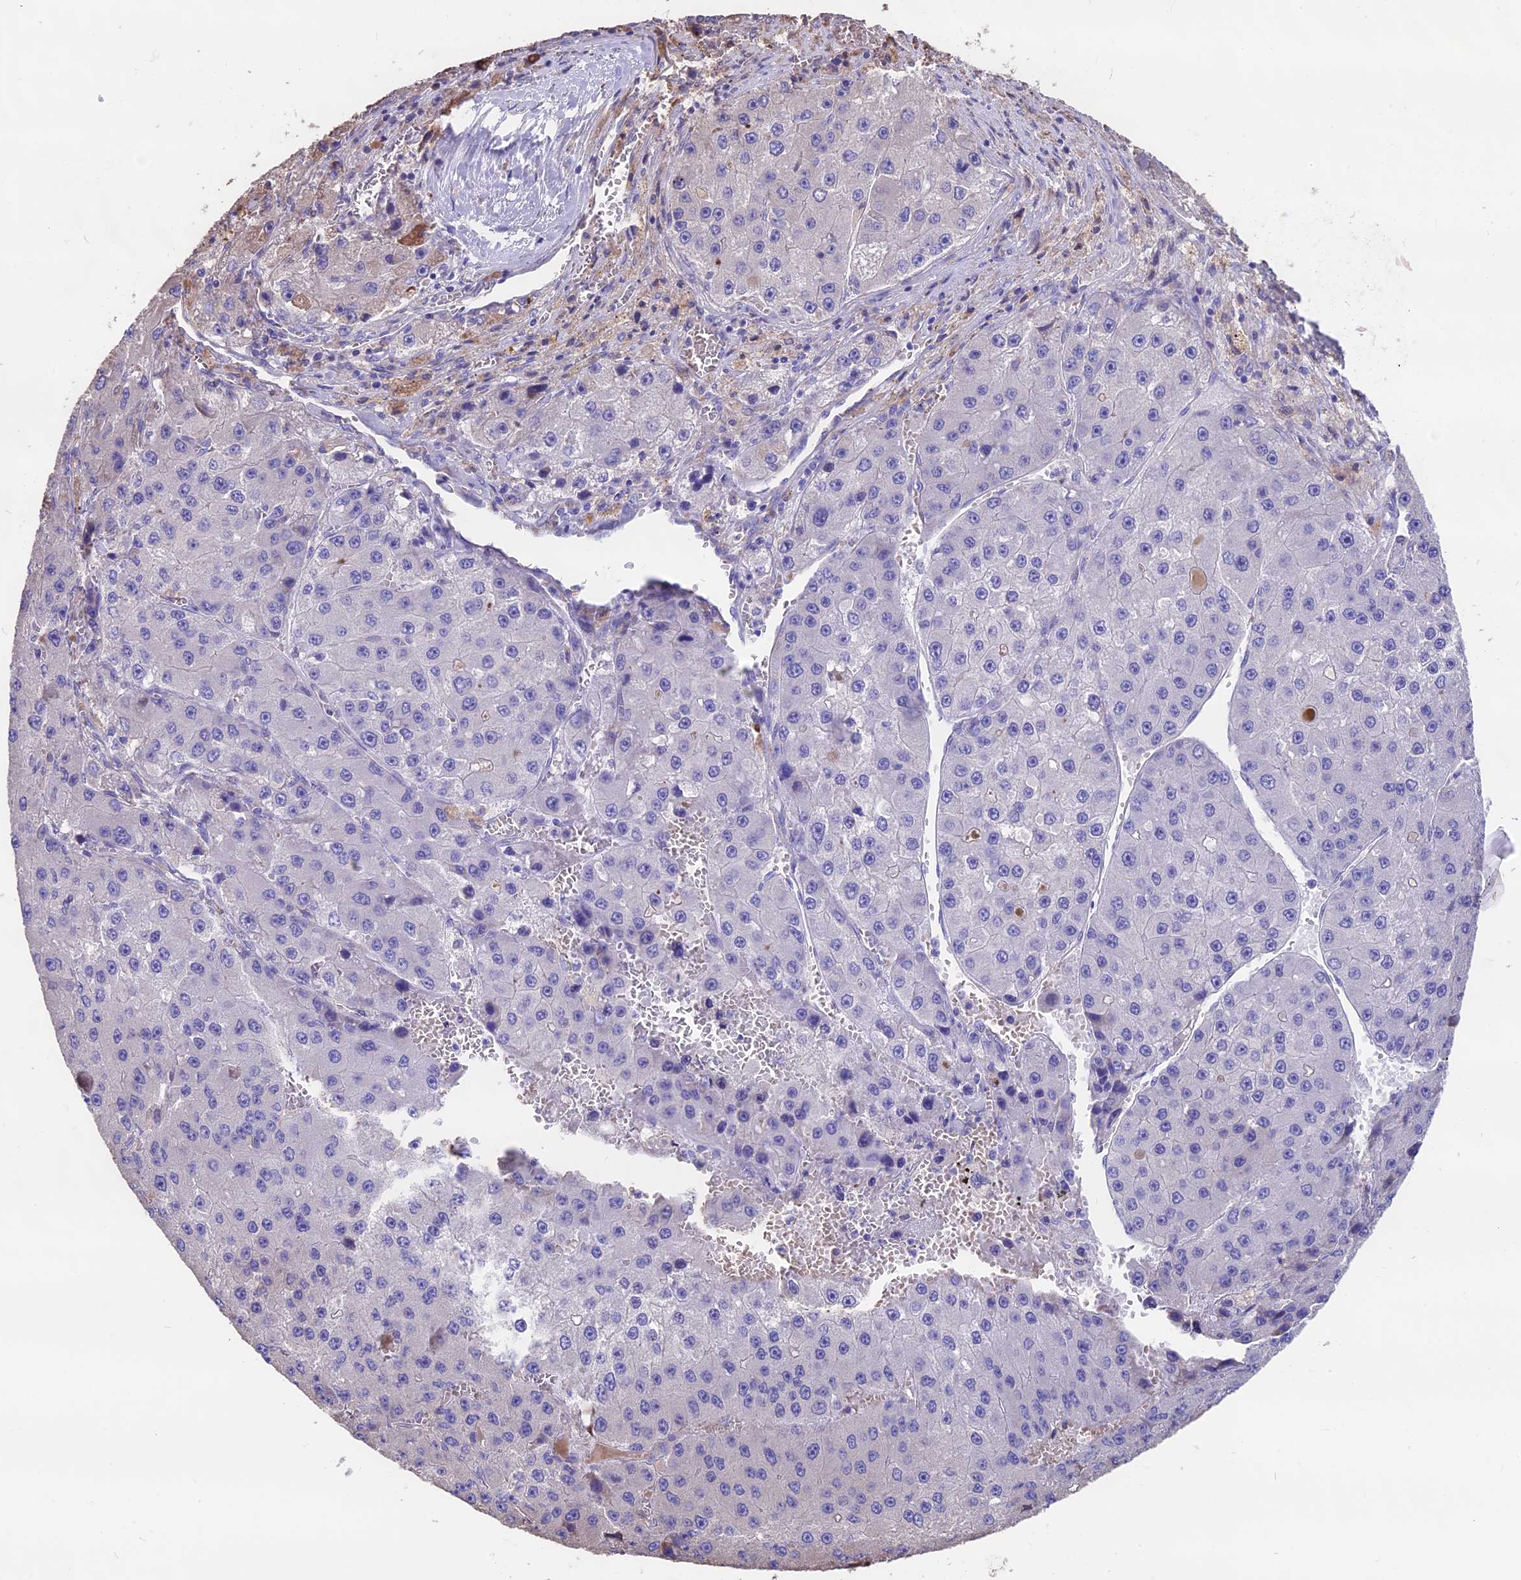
{"staining": {"intensity": "negative", "quantity": "none", "location": "none"}, "tissue": "liver cancer", "cell_type": "Tumor cells", "image_type": "cancer", "snomed": [{"axis": "morphology", "description": "Carcinoma, Hepatocellular, NOS"}, {"axis": "topography", "description": "Liver"}], "caption": "Immunohistochemical staining of human liver cancer (hepatocellular carcinoma) exhibits no significant staining in tumor cells.", "gene": "SEH1L", "patient": {"sex": "female", "age": 73}}